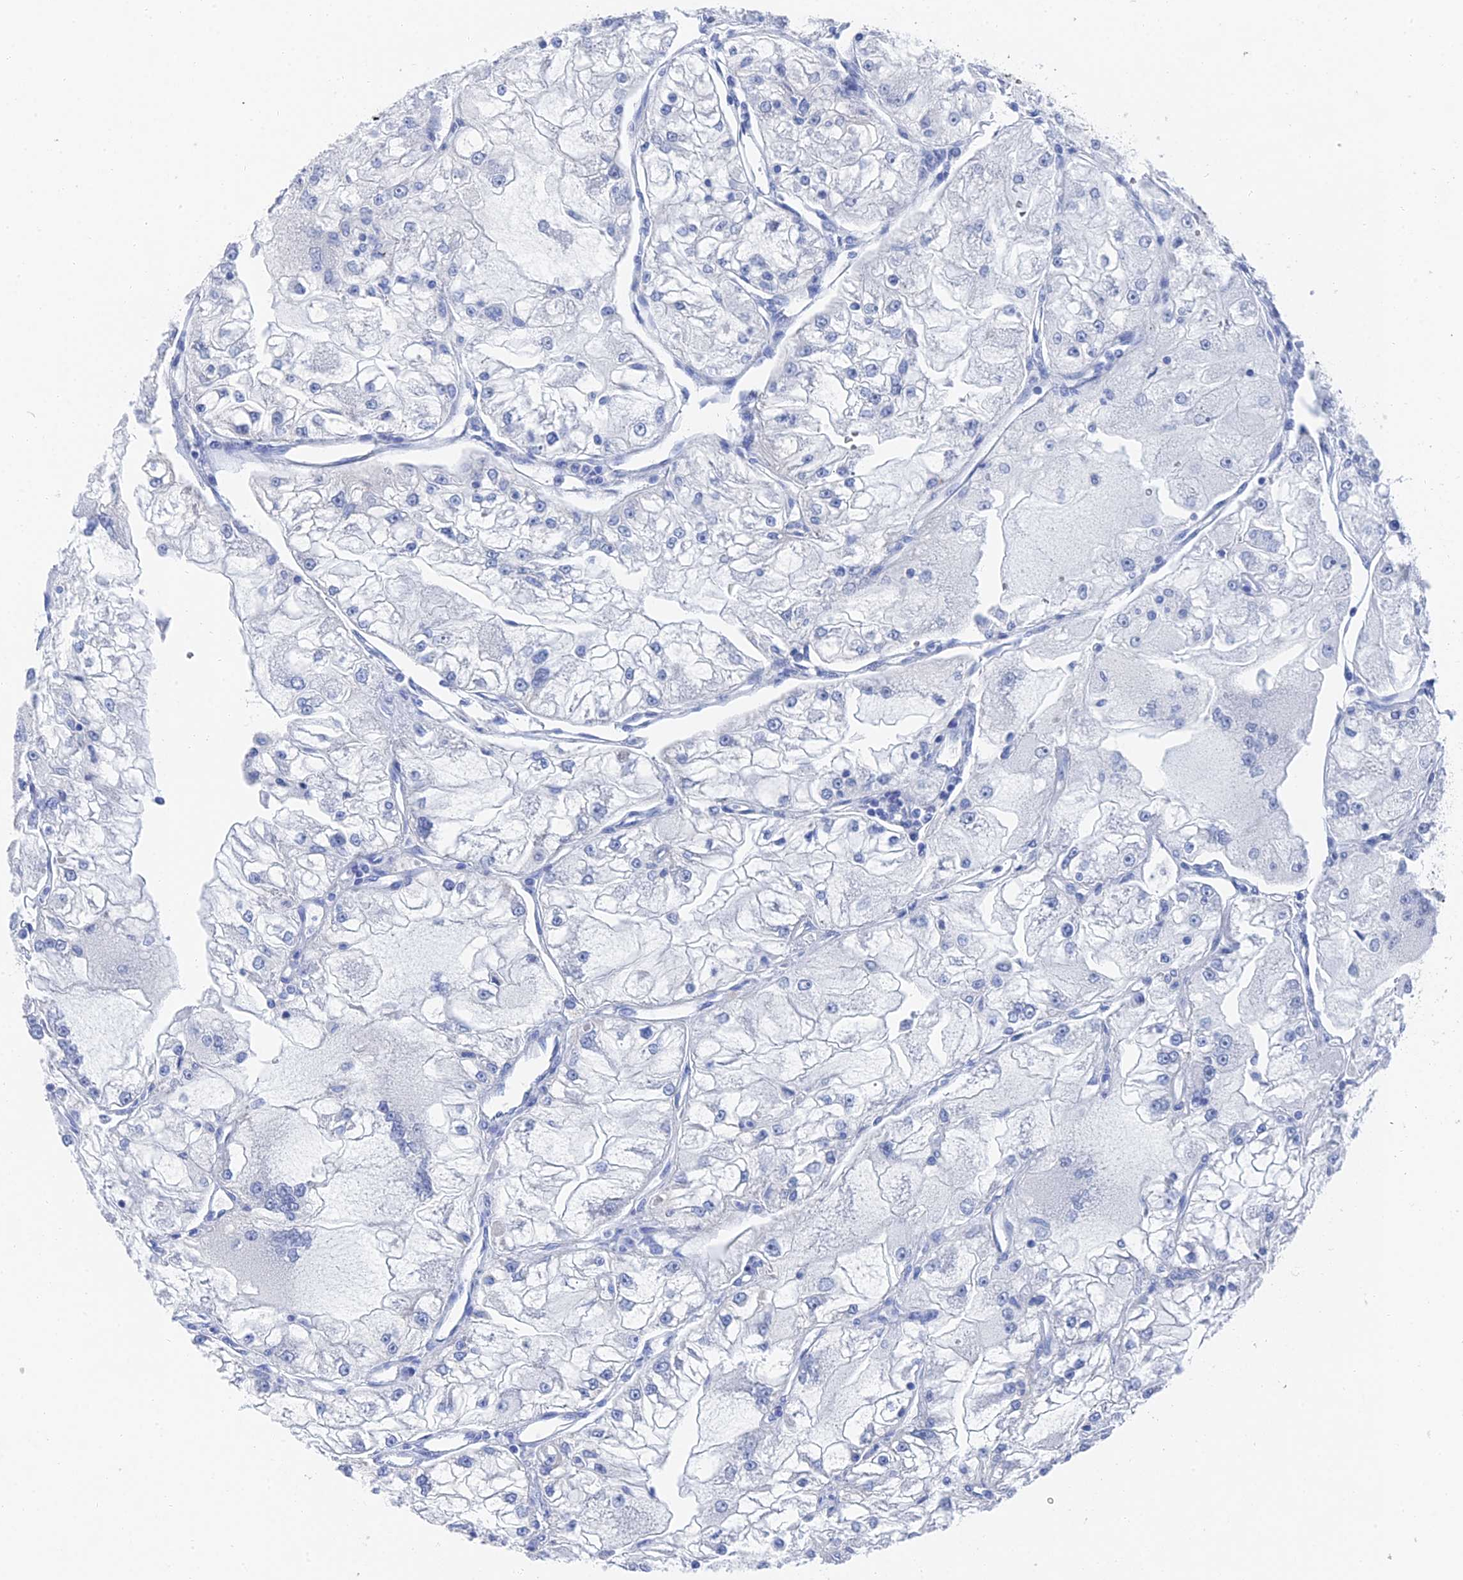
{"staining": {"intensity": "negative", "quantity": "none", "location": "none"}, "tissue": "renal cancer", "cell_type": "Tumor cells", "image_type": "cancer", "snomed": [{"axis": "morphology", "description": "Adenocarcinoma, NOS"}, {"axis": "topography", "description": "Kidney"}], "caption": "Protein analysis of adenocarcinoma (renal) exhibits no significant positivity in tumor cells.", "gene": "GFAP", "patient": {"sex": "female", "age": 72}}